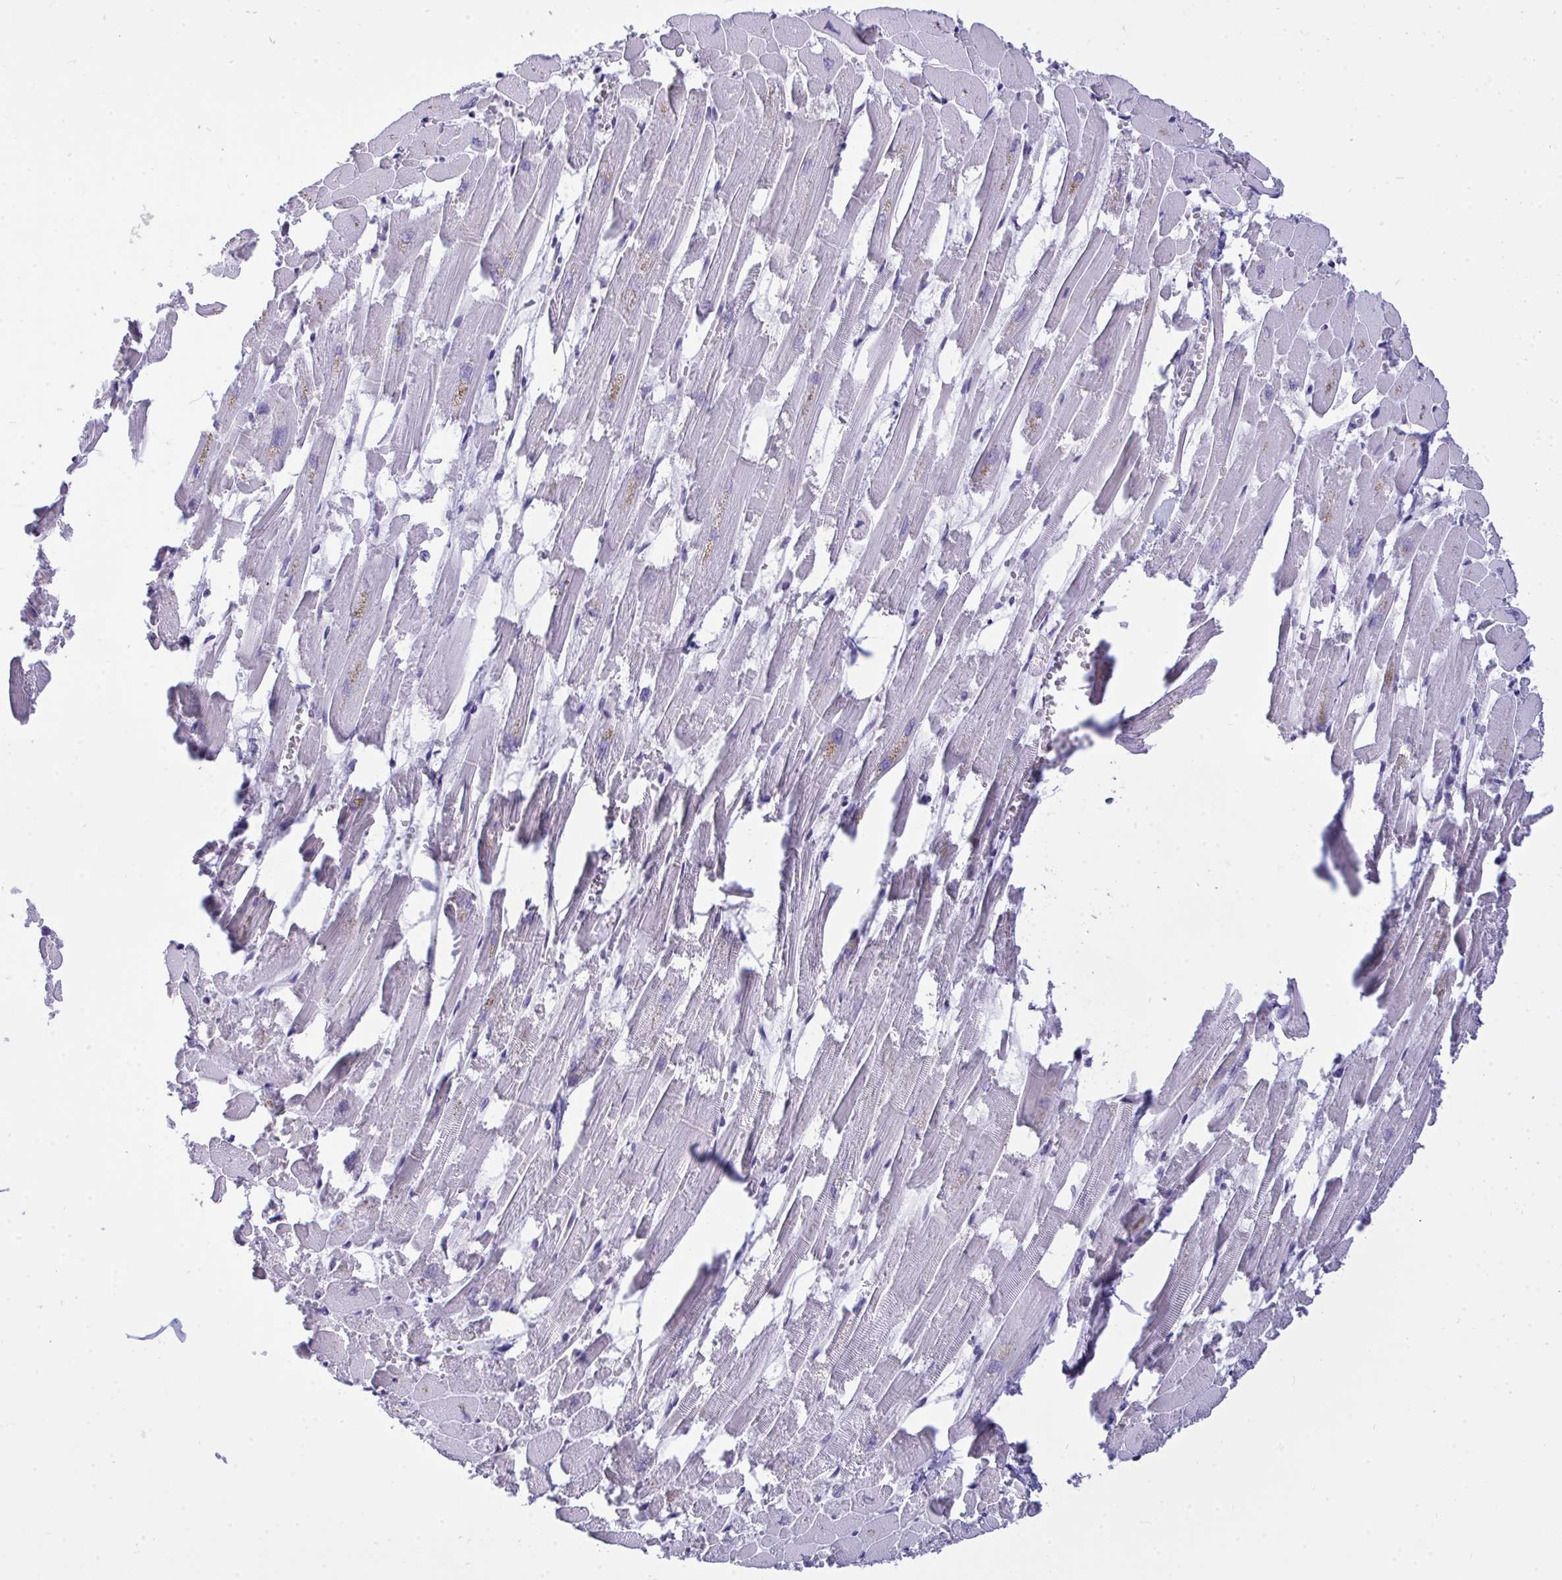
{"staining": {"intensity": "negative", "quantity": "none", "location": "none"}, "tissue": "heart muscle", "cell_type": "Cardiomyocytes", "image_type": "normal", "snomed": [{"axis": "morphology", "description": "Normal tissue, NOS"}, {"axis": "topography", "description": "Heart"}], "caption": "IHC image of unremarkable heart muscle: heart muscle stained with DAB (3,3'-diaminobenzidine) demonstrates no significant protein staining in cardiomyocytes.", "gene": "VGLL3", "patient": {"sex": "female", "age": 52}}